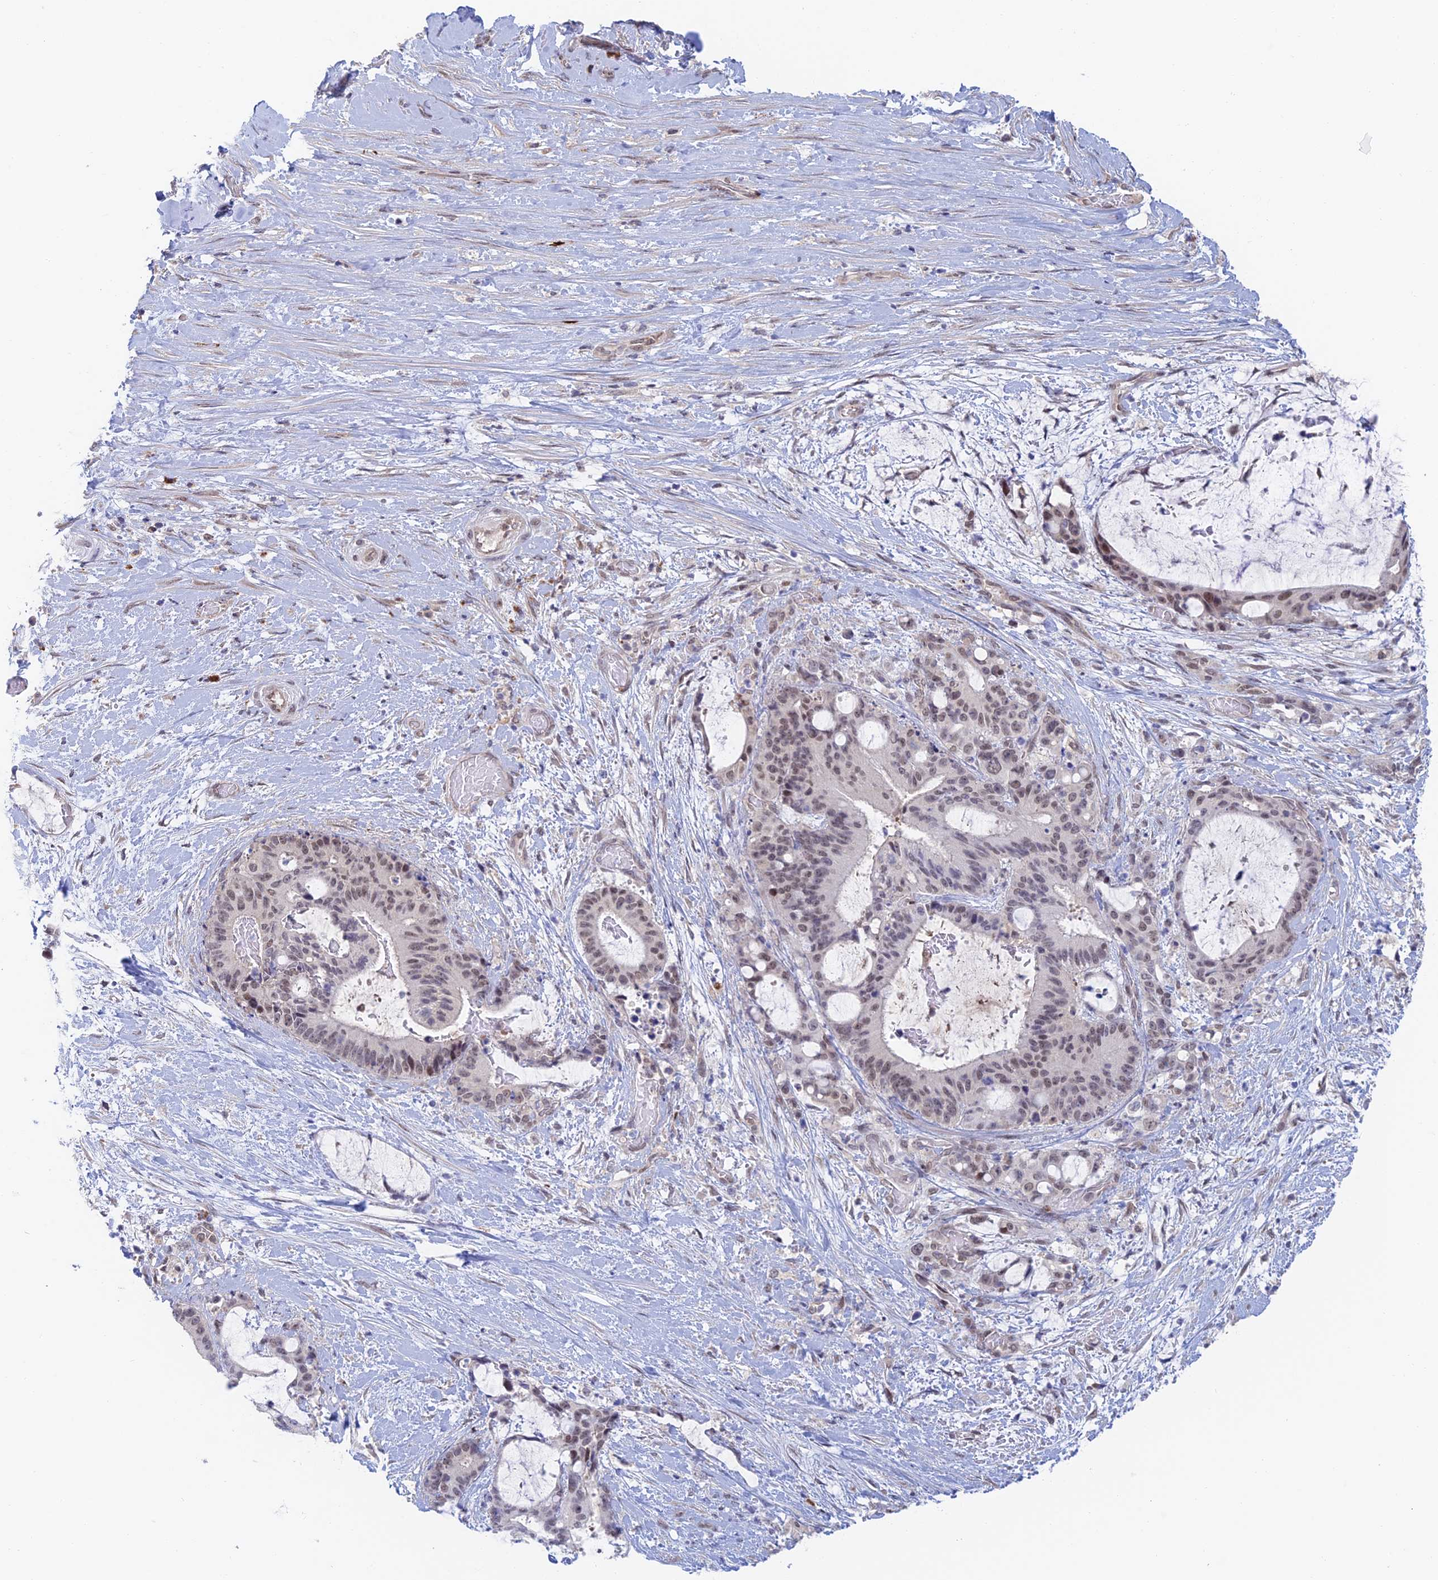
{"staining": {"intensity": "weak", "quantity": ">75%", "location": "nuclear"}, "tissue": "liver cancer", "cell_type": "Tumor cells", "image_type": "cancer", "snomed": [{"axis": "morphology", "description": "Normal tissue, NOS"}, {"axis": "morphology", "description": "Cholangiocarcinoma"}, {"axis": "topography", "description": "Liver"}, {"axis": "topography", "description": "Peripheral nerve tissue"}], "caption": "This image exhibits immunohistochemistry (IHC) staining of human cholangiocarcinoma (liver), with low weak nuclear expression in about >75% of tumor cells.", "gene": "ZUP1", "patient": {"sex": "female", "age": 73}}